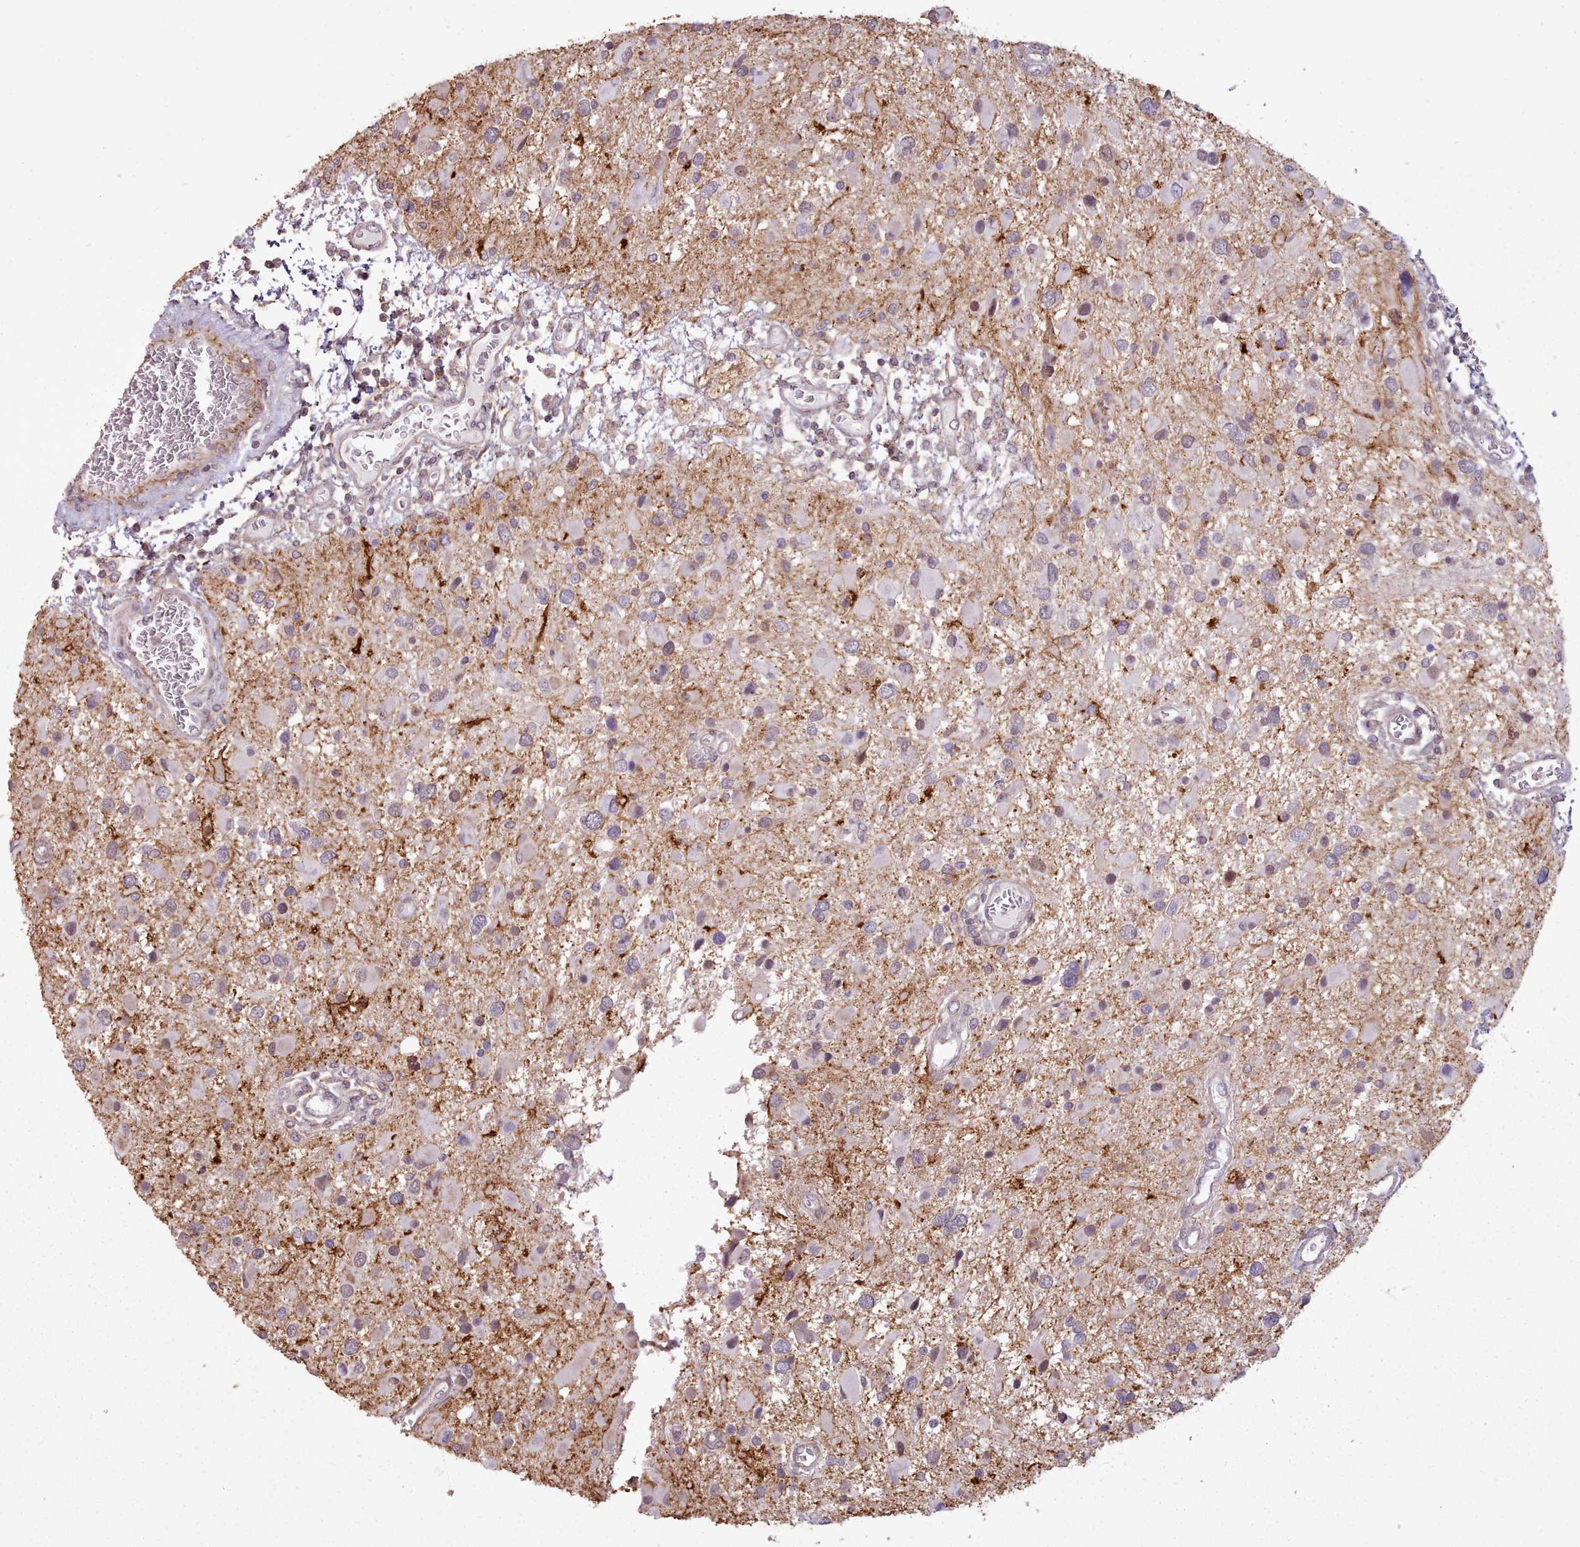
{"staining": {"intensity": "negative", "quantity": "none", "location": "none"}, "tissue": "glioma", "cell_type": "Tumor cells", "image_type": "cancer", "snomed": [{"axis": "morphology", "description": "Glioma, malignant, High grade"}, {"axis": "topography", "description": "Brain"}], "caption": "Tumor cells are negative for brown protein staining in glioma.", "gene": "ZMYM4", "patient": {"sex": "male", "age": 53}}